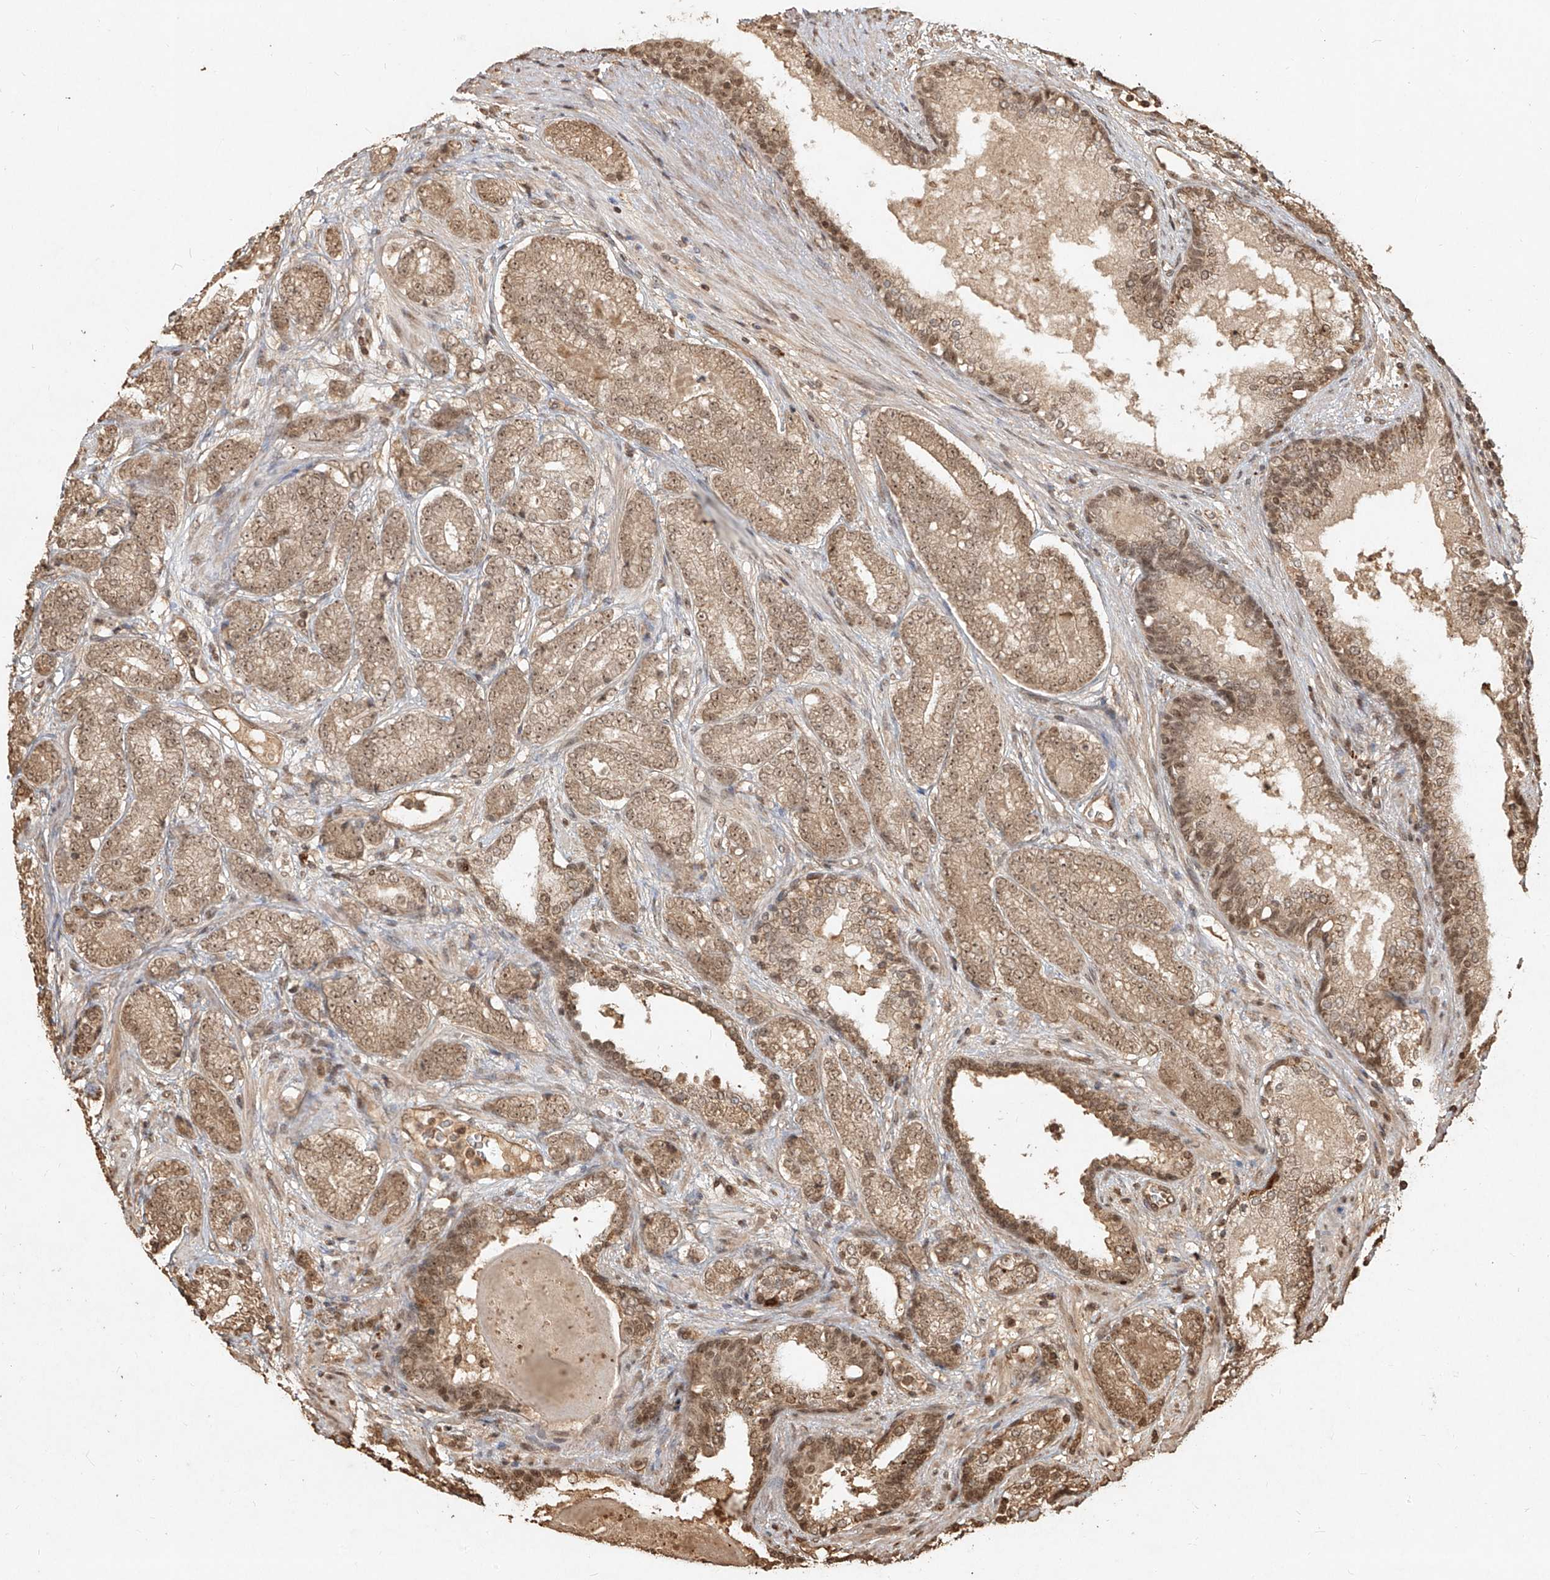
{"staining": {"intensity": "moderate", "quantity": ">75%", "location": "cytoplasmic/membranous,nuclear"}, "tissue": "prostate cancer", "cell_type": "Tumor cells", "image_type": "cancer", "snomed": [{"axis": "morphology", "description": "Adenocarcinoma, High grade"}, {"axis": "topography", "description": "Prostate"}], "caption": "Human prostate cancer (high-grade adenocarcinoma) stained with a protein marker reveals moderate staining in tumor cells.", "gene": "UBE2K", "patient": {"sex": "male", "age": 61}}